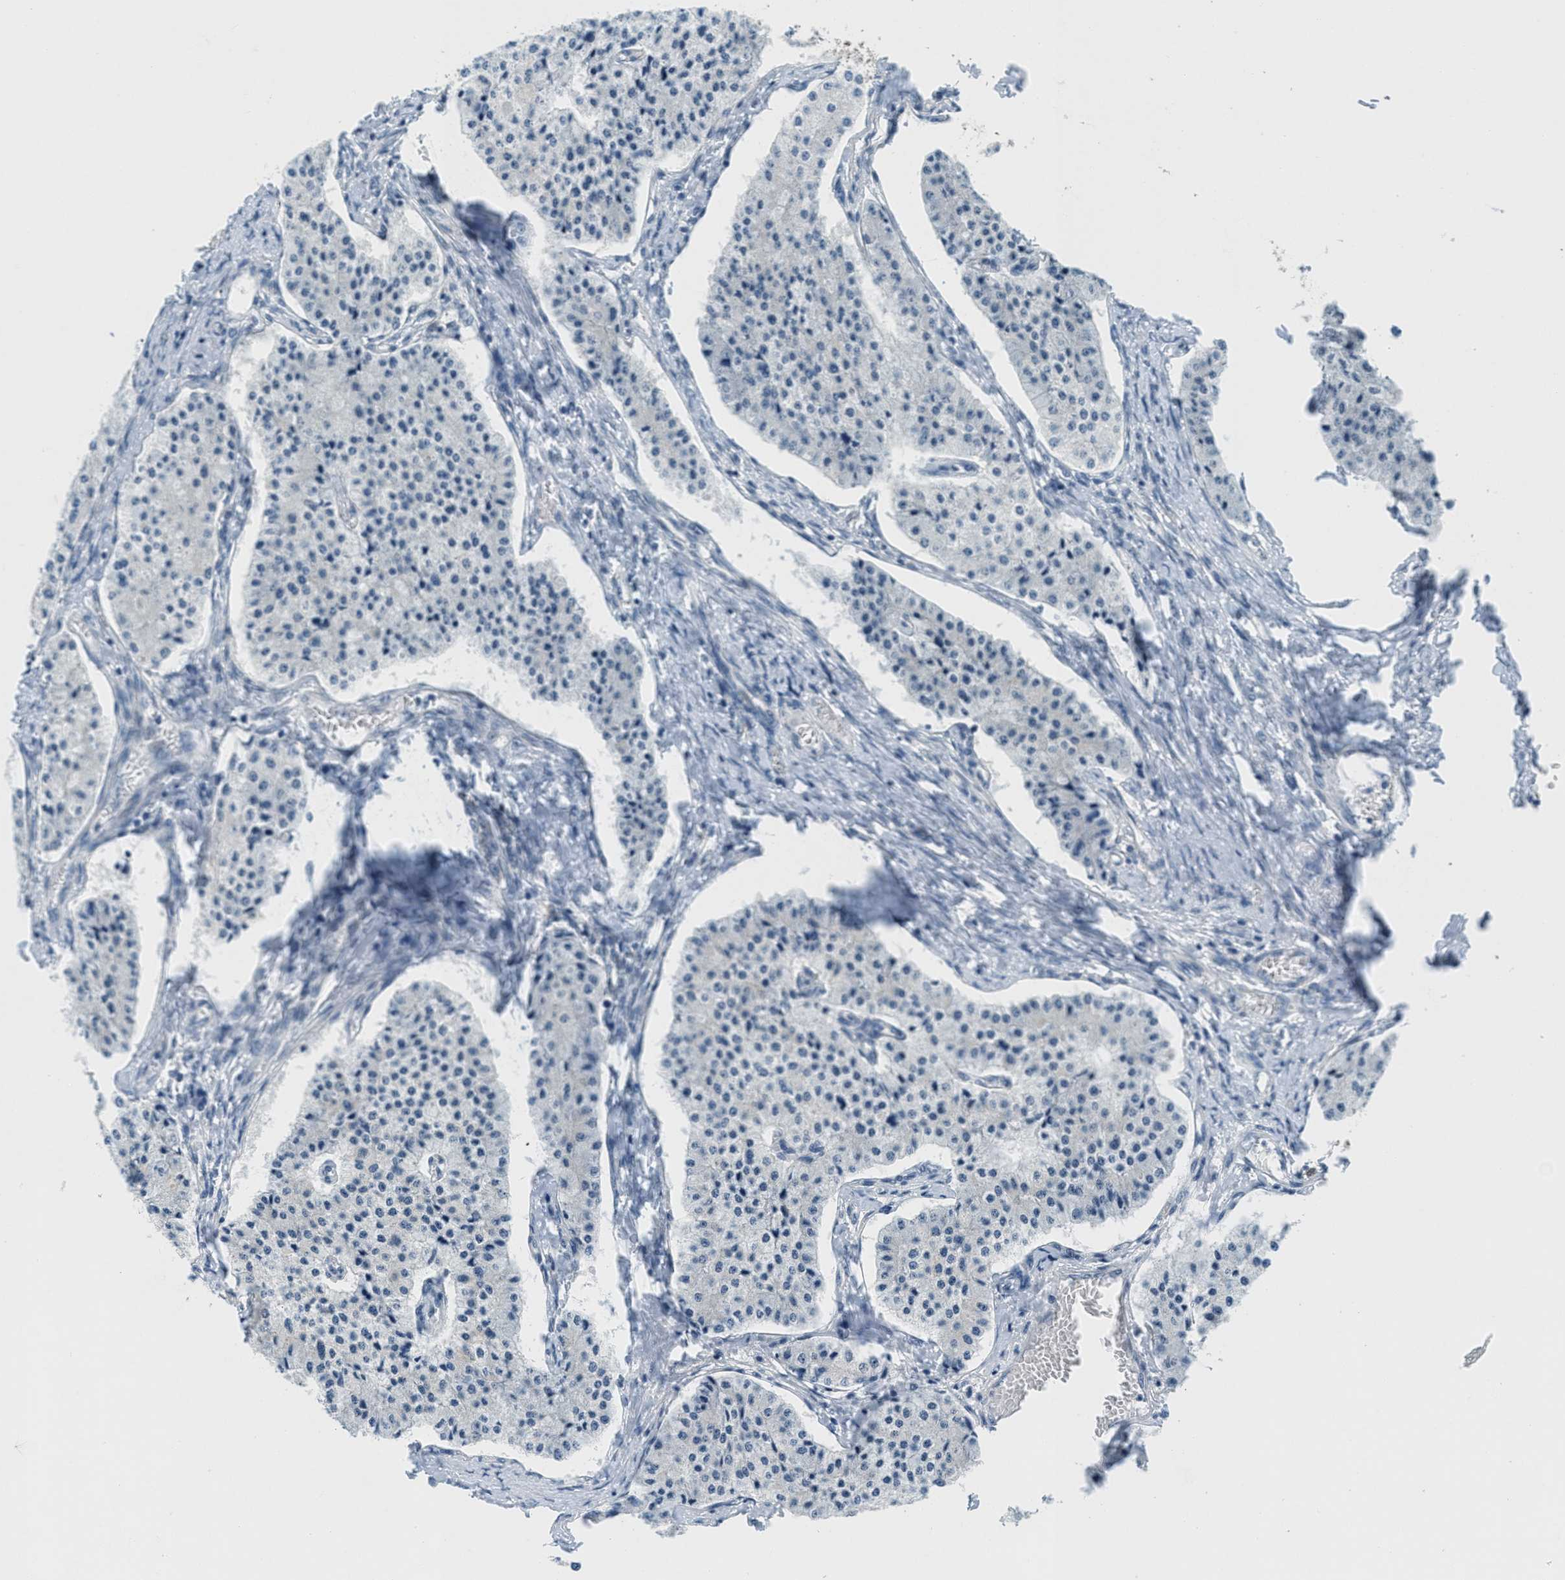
{"staining": {"intensity": "negative", "quantity": "none", "location": "none"}, "tissue": "carcinoid", "cell_type": "Tumor cells", "image_type": "cancer", "snomed": [{"axis": "morphology", "description": "Carcinoid, malignant, NOS"}, {"axis": "topography", "description": "Colon"}], "caption": "A histopathology image of human malignant carcinoid is negative for staining in tumor cells.", "gene": "HS3ST2", "patient": {"sex": "female", "age": 52}}